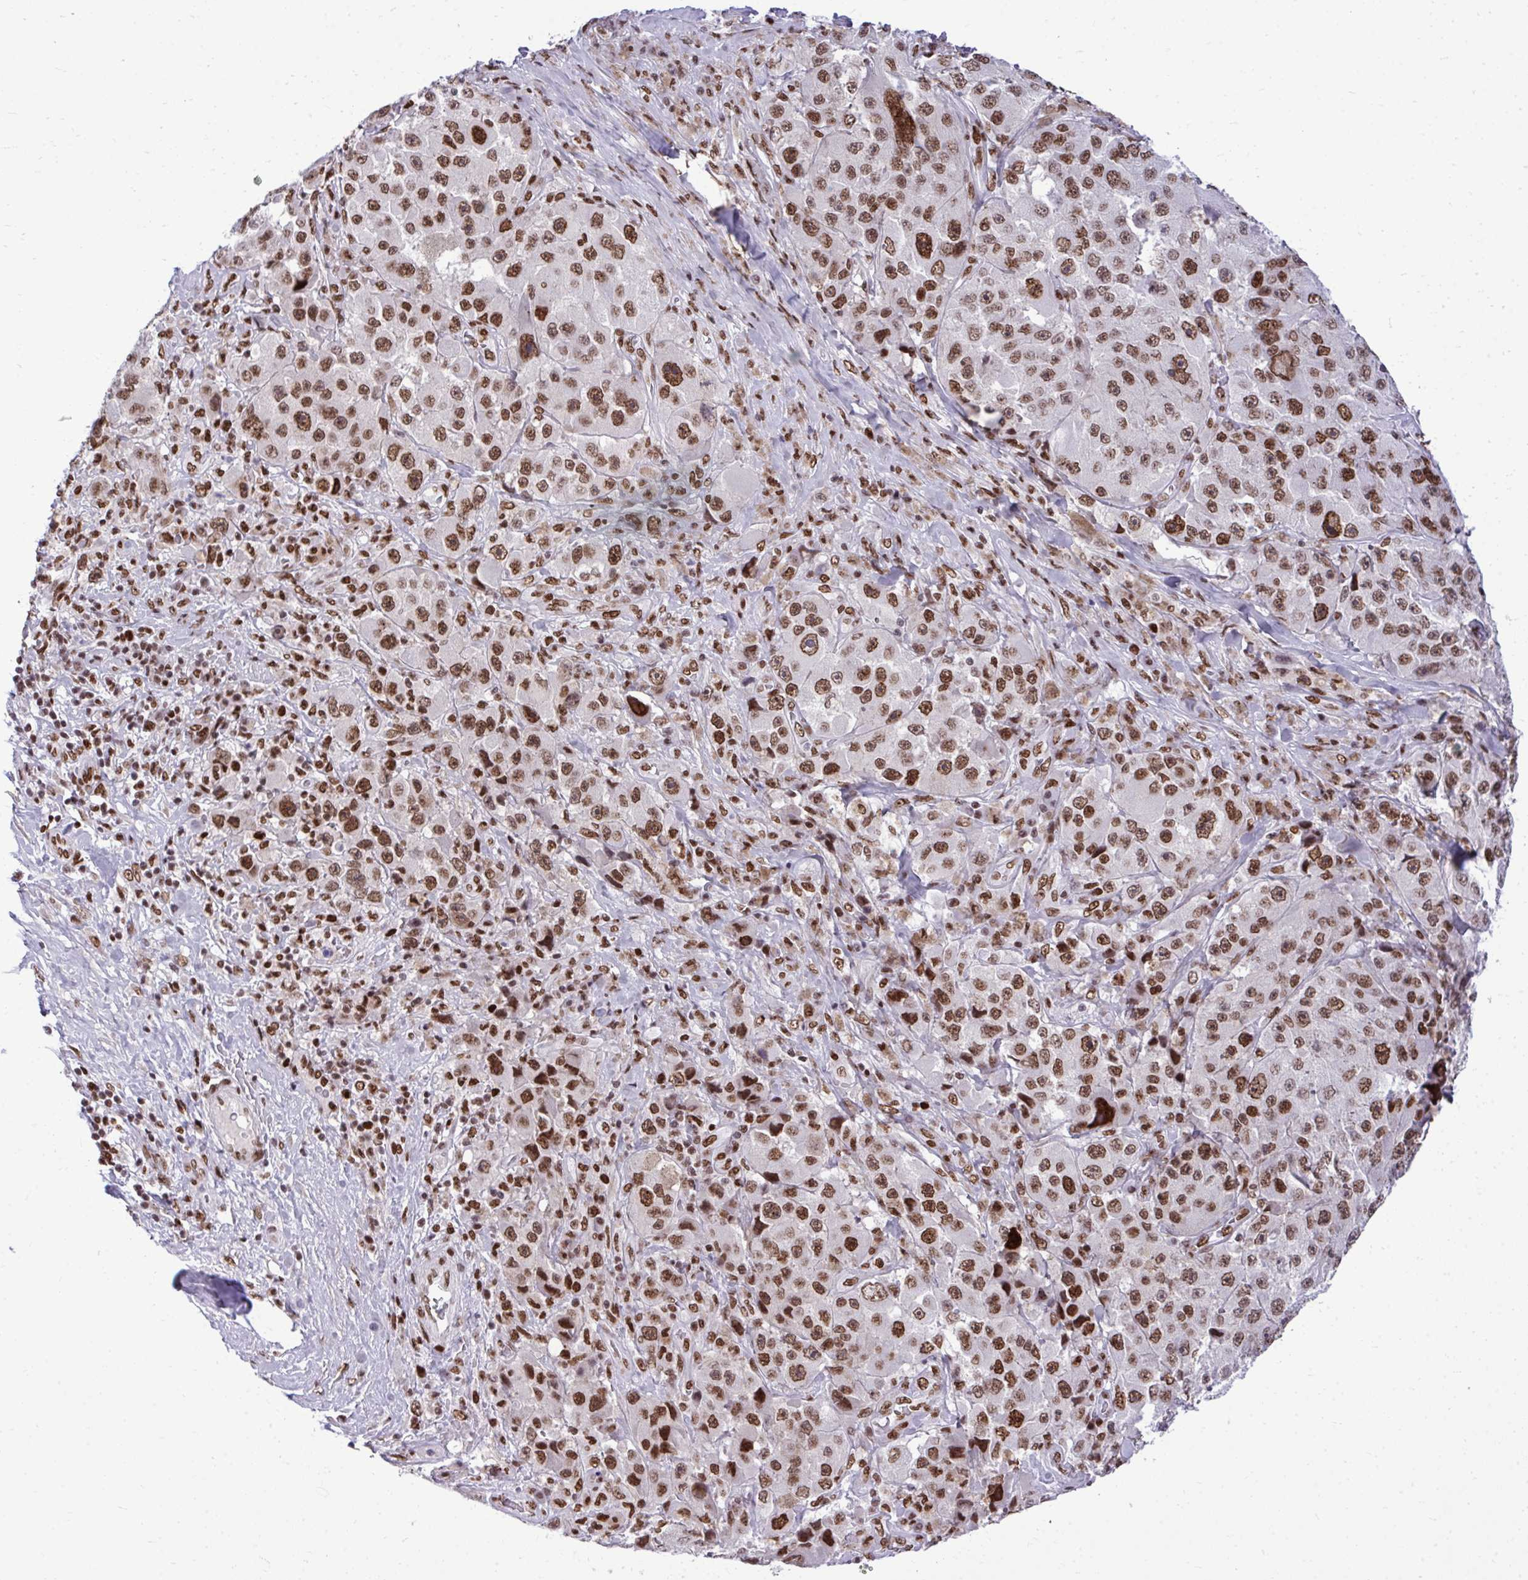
{"staining": {"intensity": "strong", "quantity": ">75%", "location": "nuclear"}, "tissue": "melanoma", "cell_type": "Tumor cells", "image_type": "cancer", "snomed": [{"axis": "morphology", "description": "Malignant melanoma, Metastatic site"}, {"axis": "topography", "description": "Lymph node"}], "caption": "Malignant melanoma (metastatic site) tissue shows strong nuclear expression in about >75% of tumor cells, visualized by immunohistochemistry. The staining was performed using DAB to visualize the protein expression in brown, while the nuclei were stained in blue with hematoxylin (Magnification: 20x).", "gene": "CDYL", "patient": {"sex": "male", "age": 62}}